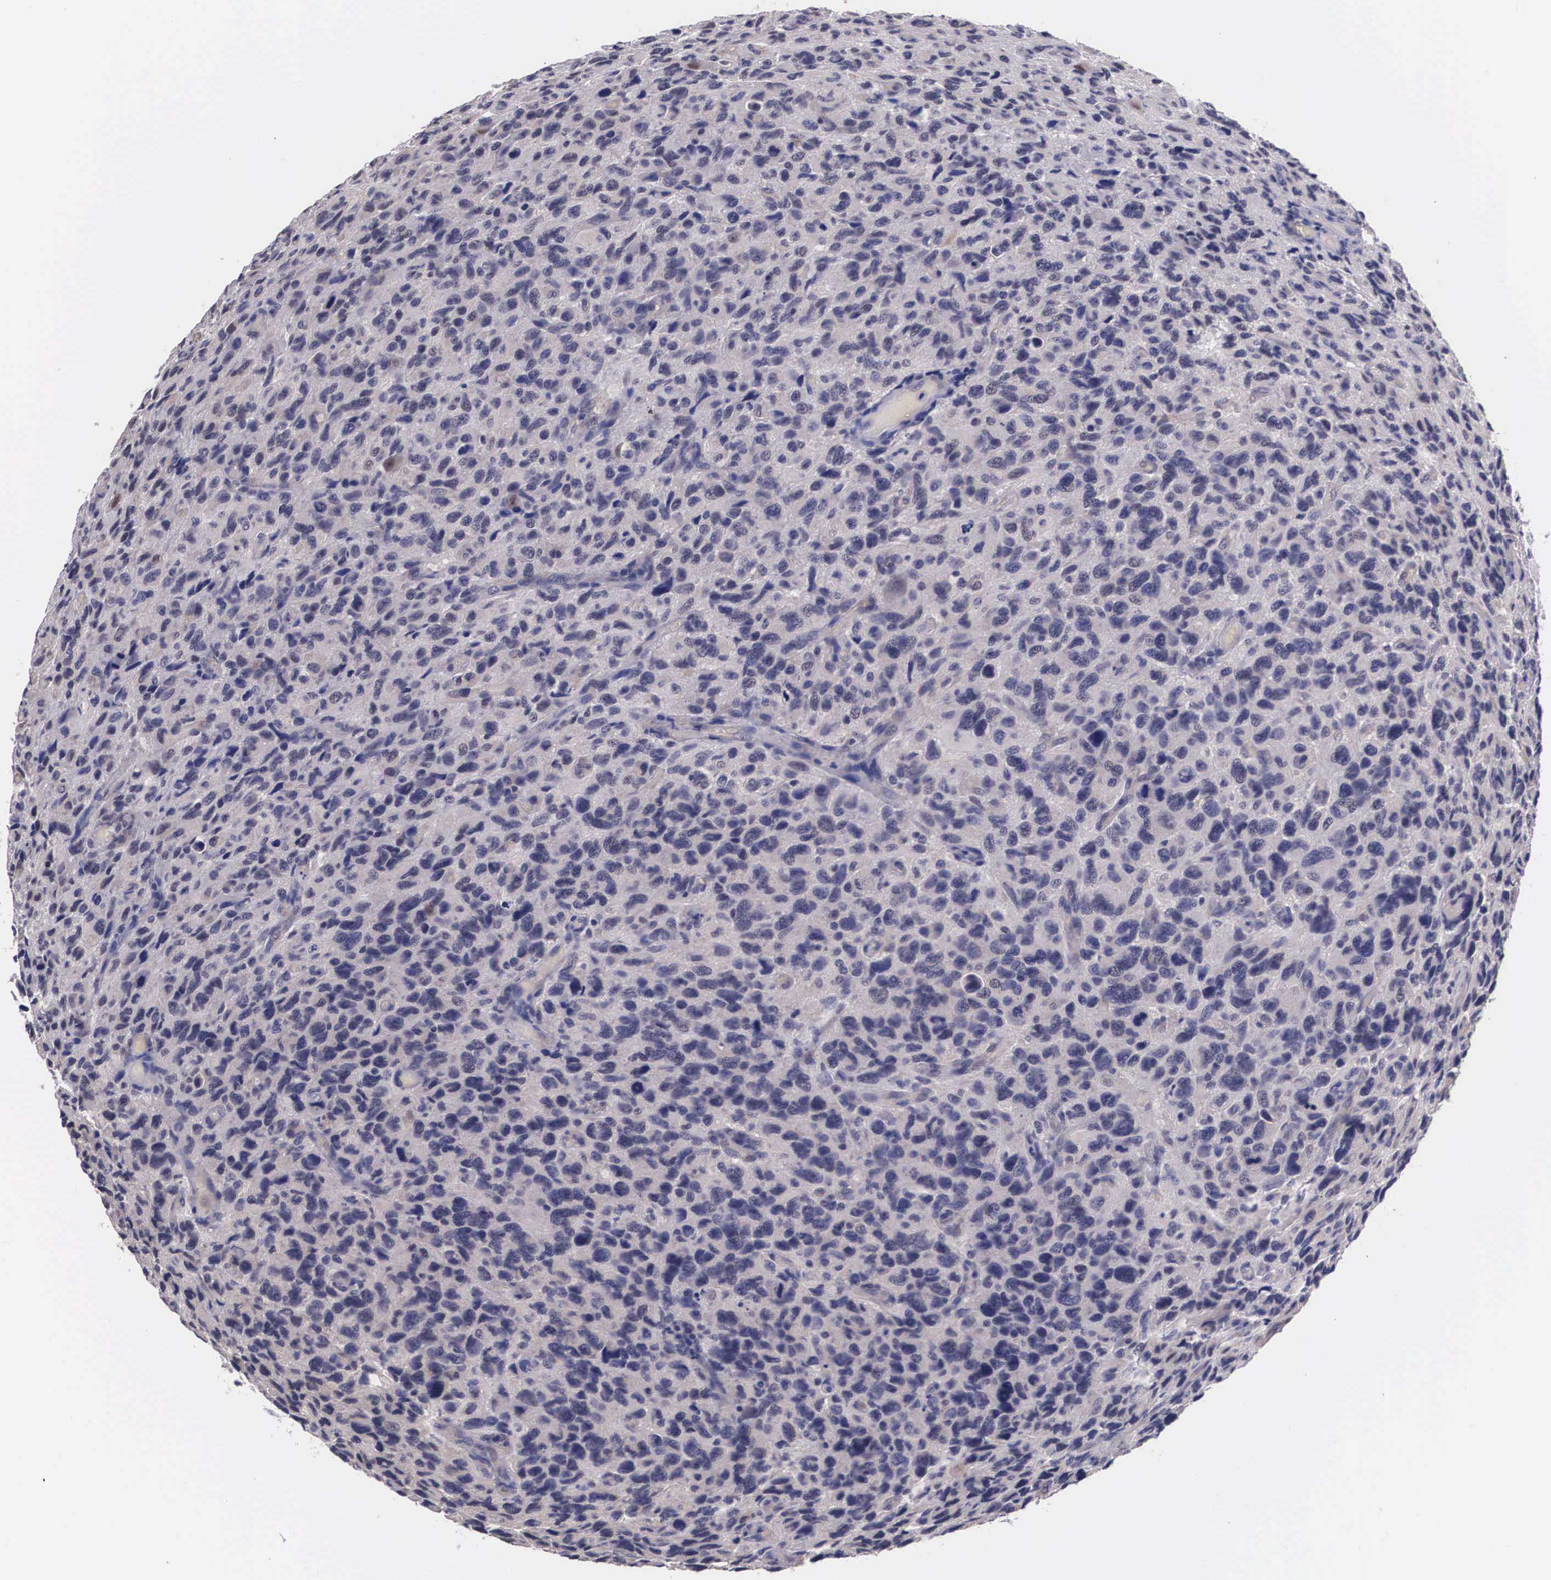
{"staining": {"intensity": "weak", "quantity": "<25%", "location": "cytoplasmic/membranous"}, "tissue": "glioma", "cell_type": "Tumor cells", "image_type": "cancer", "snomed": [{"axis": "morphology", "description": "Glioma, malignant, High grade"}, {"axis": "topography", "description": "Brain"}], "caption": "Micrograph shows no significant protein staining in tumor cells of glioma.", "gene": "OTX2", "patient": {"sex": "female", "age": 60}}